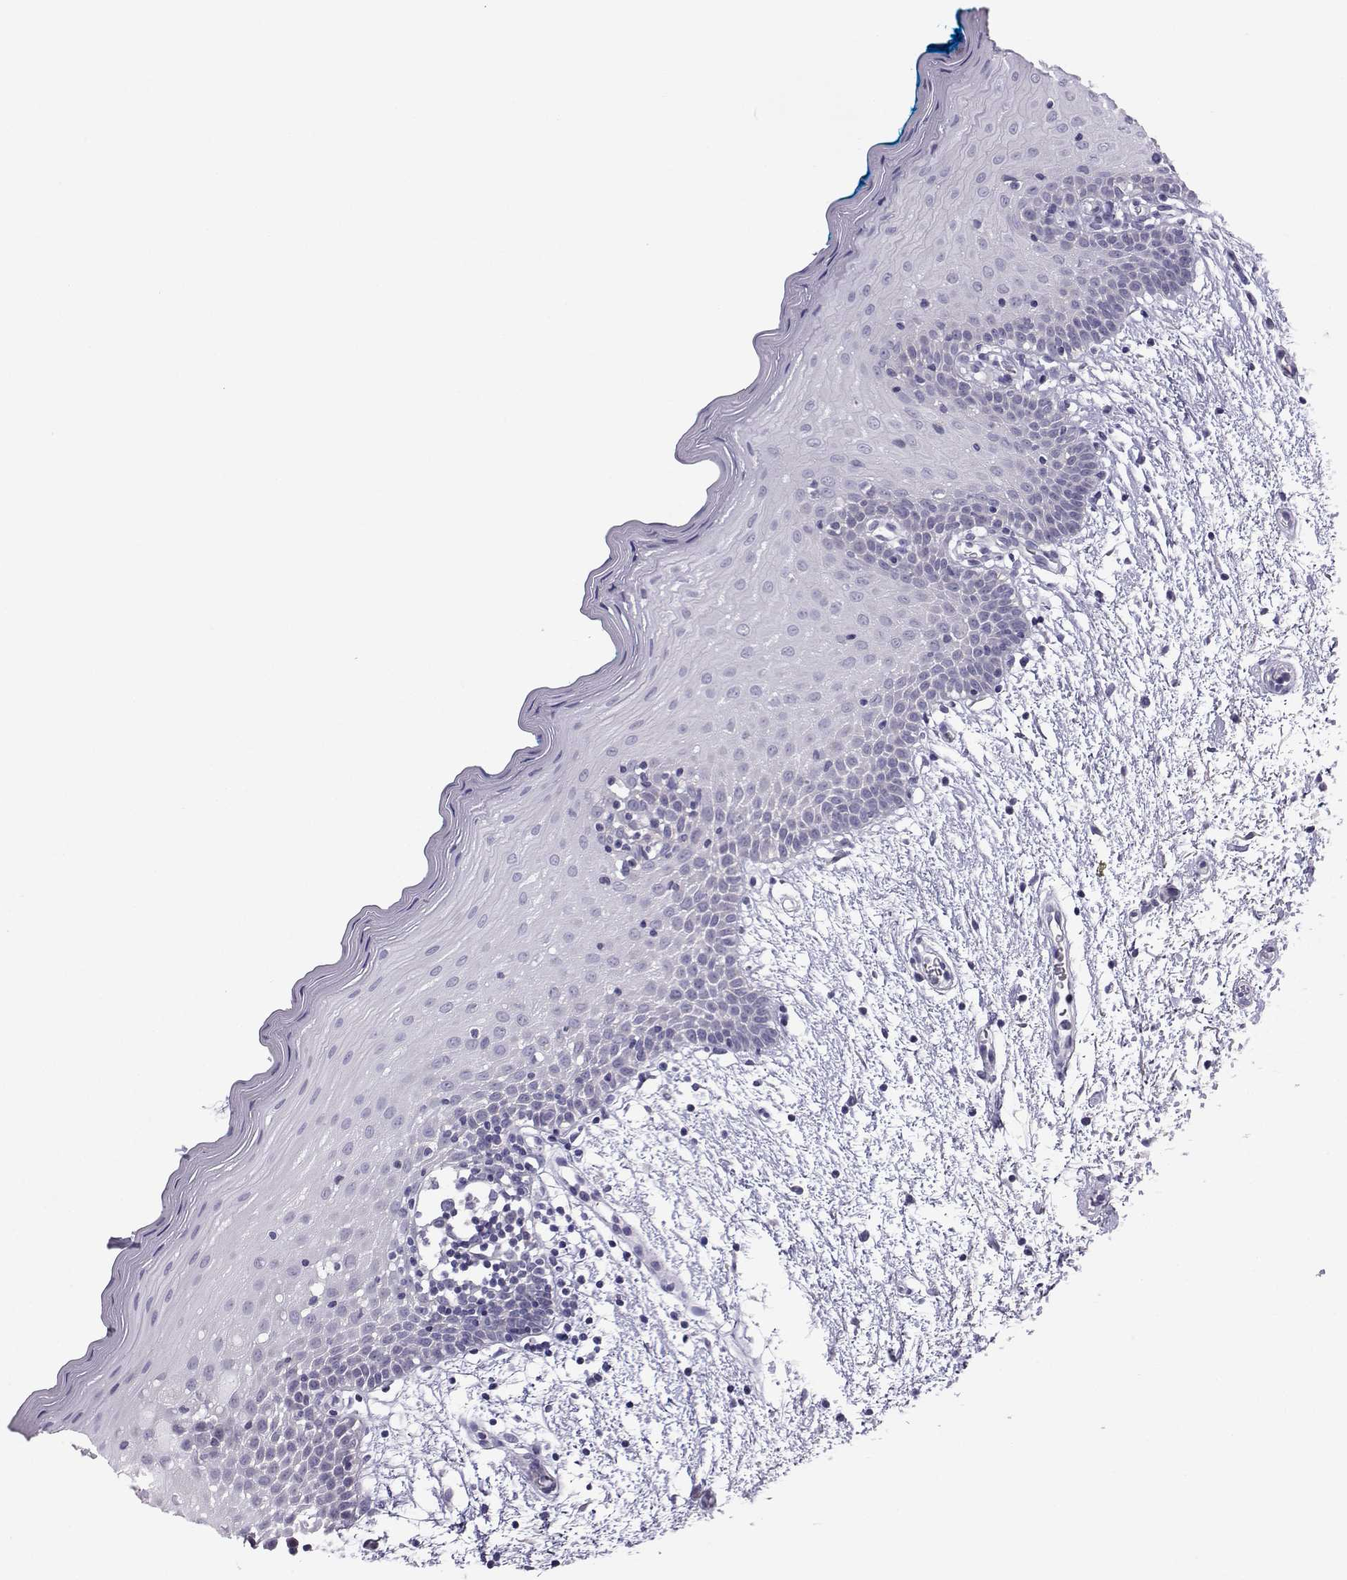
{"staining": {"intensity": "negative", "quantity": "none", "location": "none"}, "tissue": "oral mucosa", "cell_type": "Squamous epithelial cells", "image_type": "normal", "snomed": [{"axis": "morphology", "description": "Normal tissue, NOS"}, {"axis": "morphology", "description": "Squamous cell carcinoma, NOS"}, {"axis": "topography", "description": "Oral tissue"}, {"axis": "topography", "description": "Head-Neck"}], "caption": "High magnification brightfield microscopy of benign oral mucosa stained with DAB (brown) and counterstained with hematoxylin (blue): squamous epithelial cells show no significant expression. (DAB immunohistochemistry (IHC) visualized using brightfield microscopy, high magnification).", "gene": "TRPM7", "patient": {"sex": "female", "age": 75}}